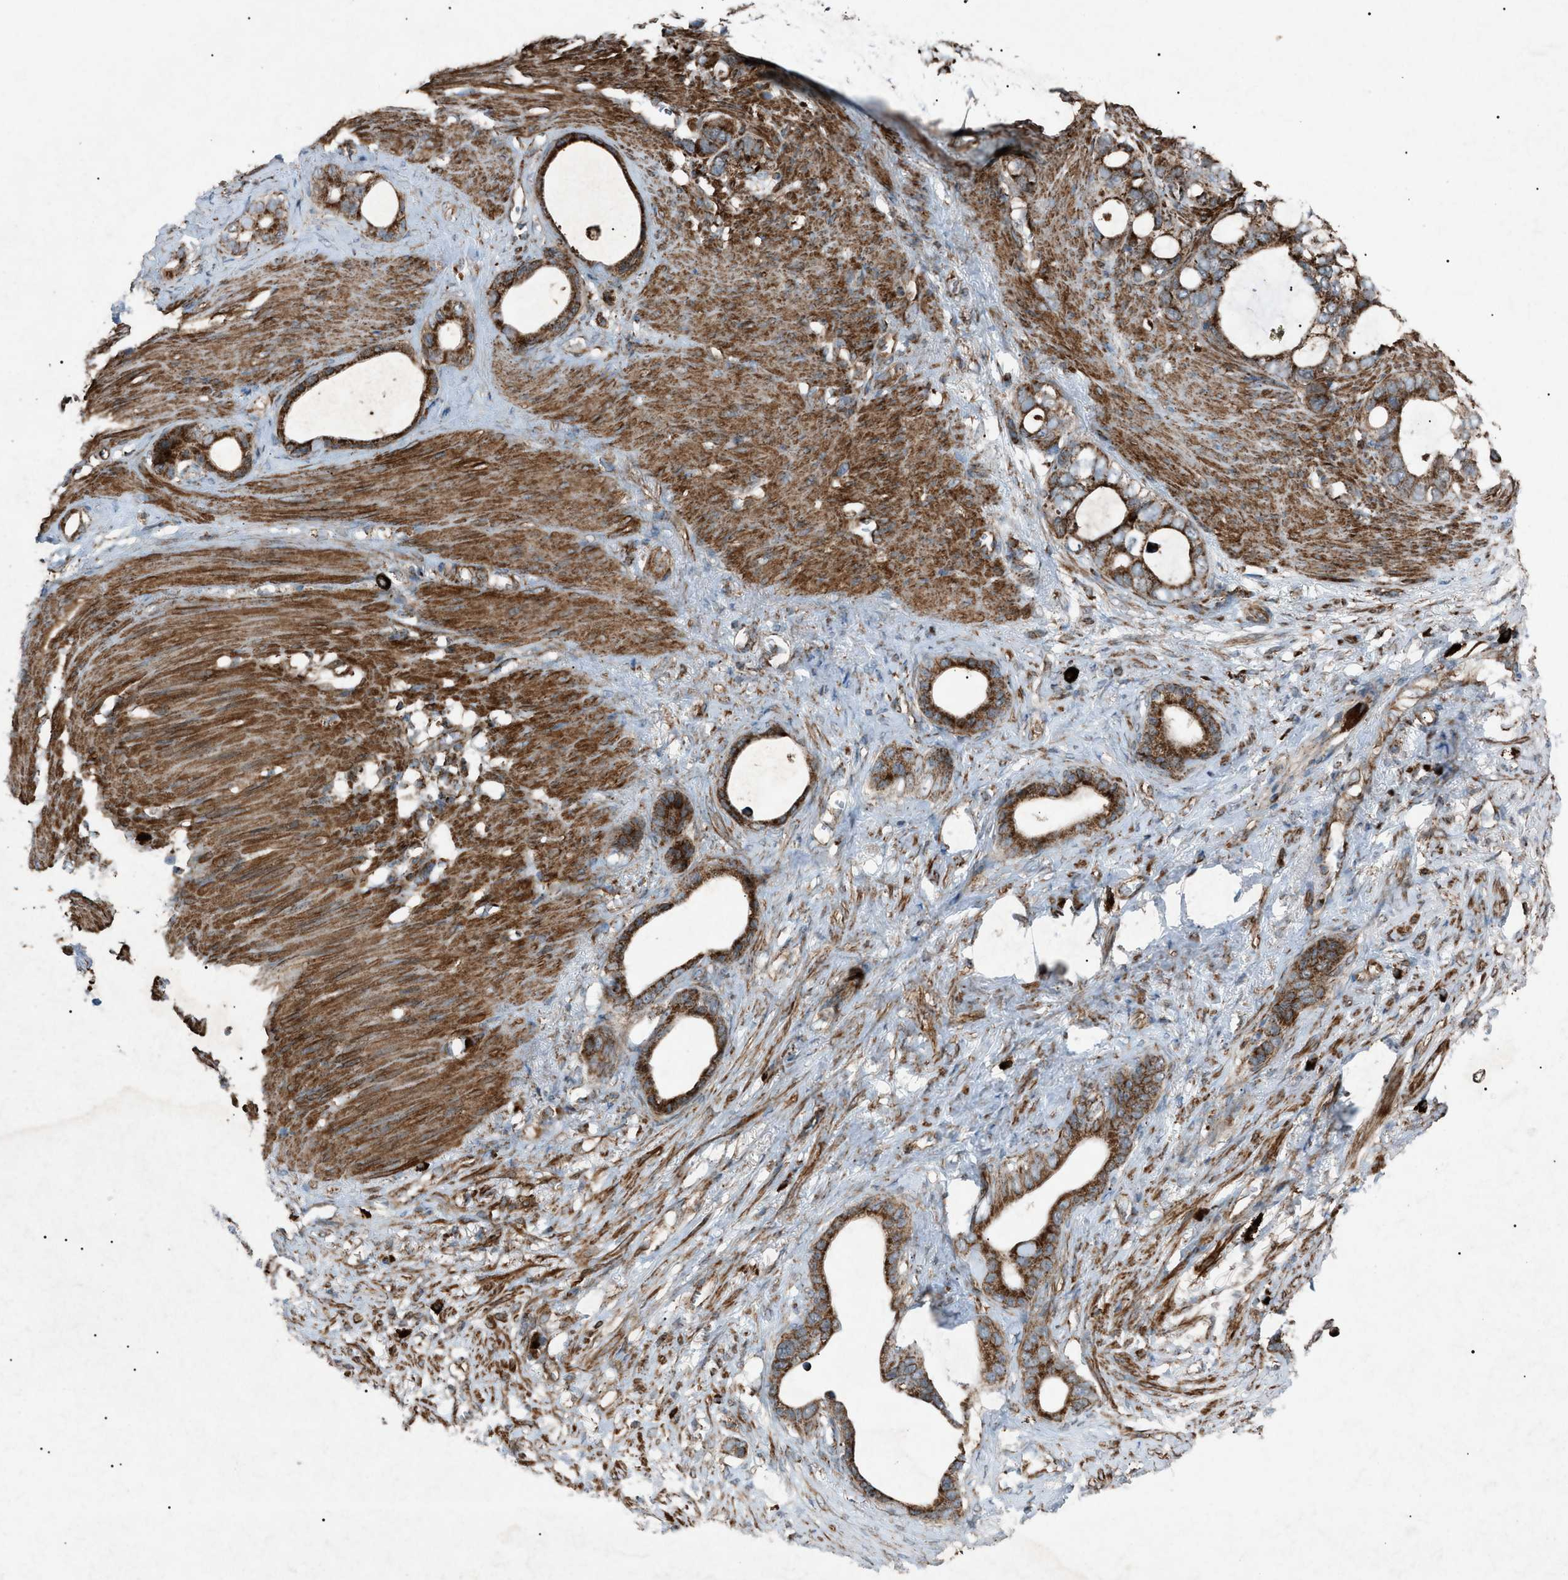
{"staining": {"intensity": "strong", "quantity": ">75%", "location": "cytoplasmic/membranous"}, "tissue": "stomach cancer", "cell_type": "Tumor cells", "image_type": "cancer", "snomed": [{"axis": "morphology", "description": "Adenocarcinoma, NOS"}, {"axis": "topography", "description": "Stomach"}], "caption": "Immunohistochemical staining of stomach adenocarcinoma displays high levels of strong cytoplasmic/membranous protein positivity in approximately >75% of tumor cells.", "gene": "C1GALT1C1", "patient": {"sex": "female", "age": 75}}